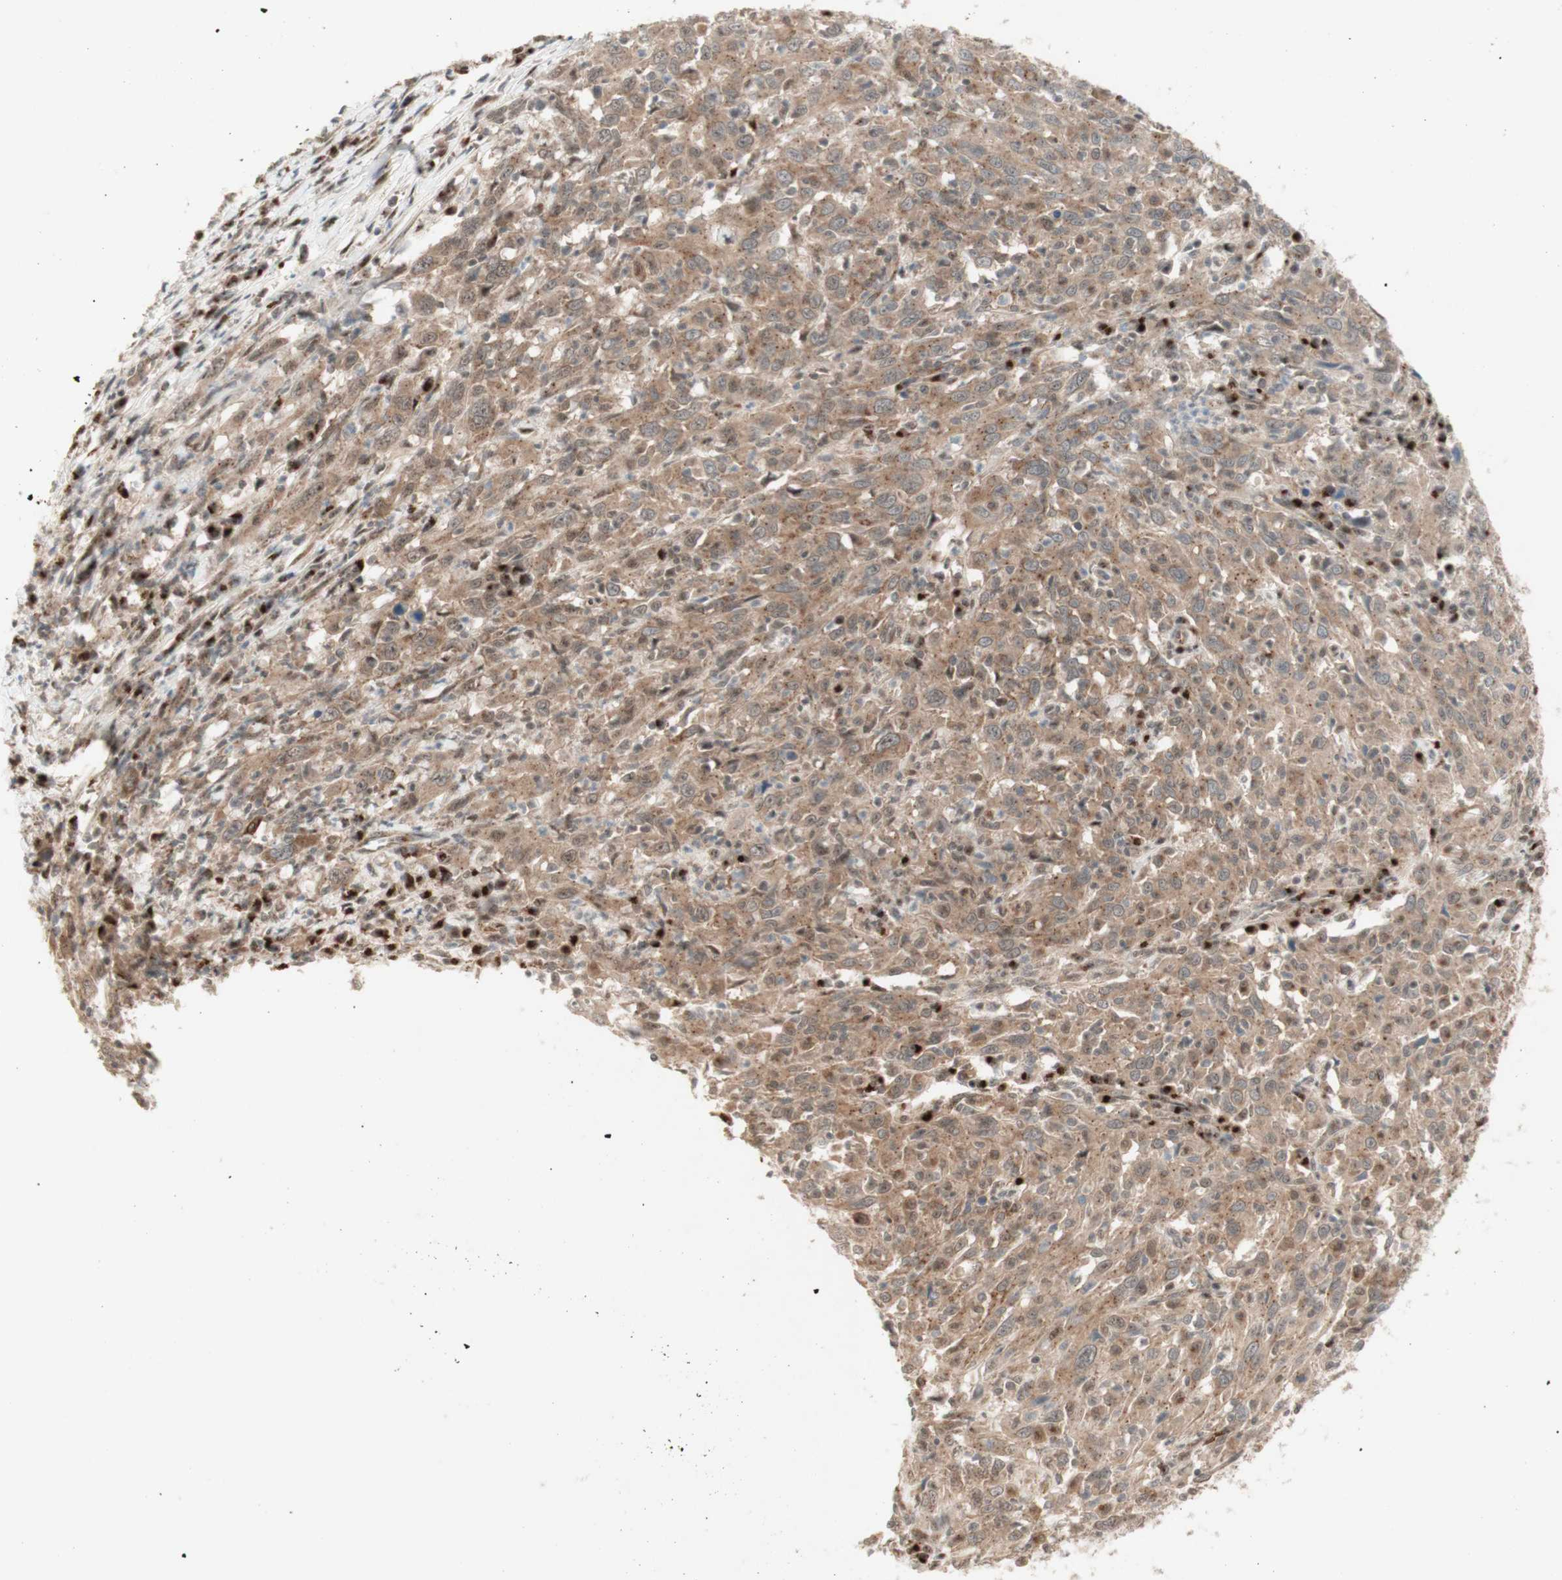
{"staining": {"intensity": "moderate", "quantity": ">75%", "location": "cytoplasmic/membranous"}, "tissue": "cervical cancer", "cell_type": "Tumor cells", "image_type": "cancer", "snomed": [{"axis": "morphology", "description": "Squamous cell carcinoma, NOS"}, {"axis": "topography", "description": "Cervix"}], "caption": "The histopathology image demonstrates staining of cervical squamous cell carcinoma, revealing moderate cytoplasmic/membranous protein positivity (brown color) within tumor cells.", "gene": "CYLD", "patient": {"sex": "female", "age": 46}}